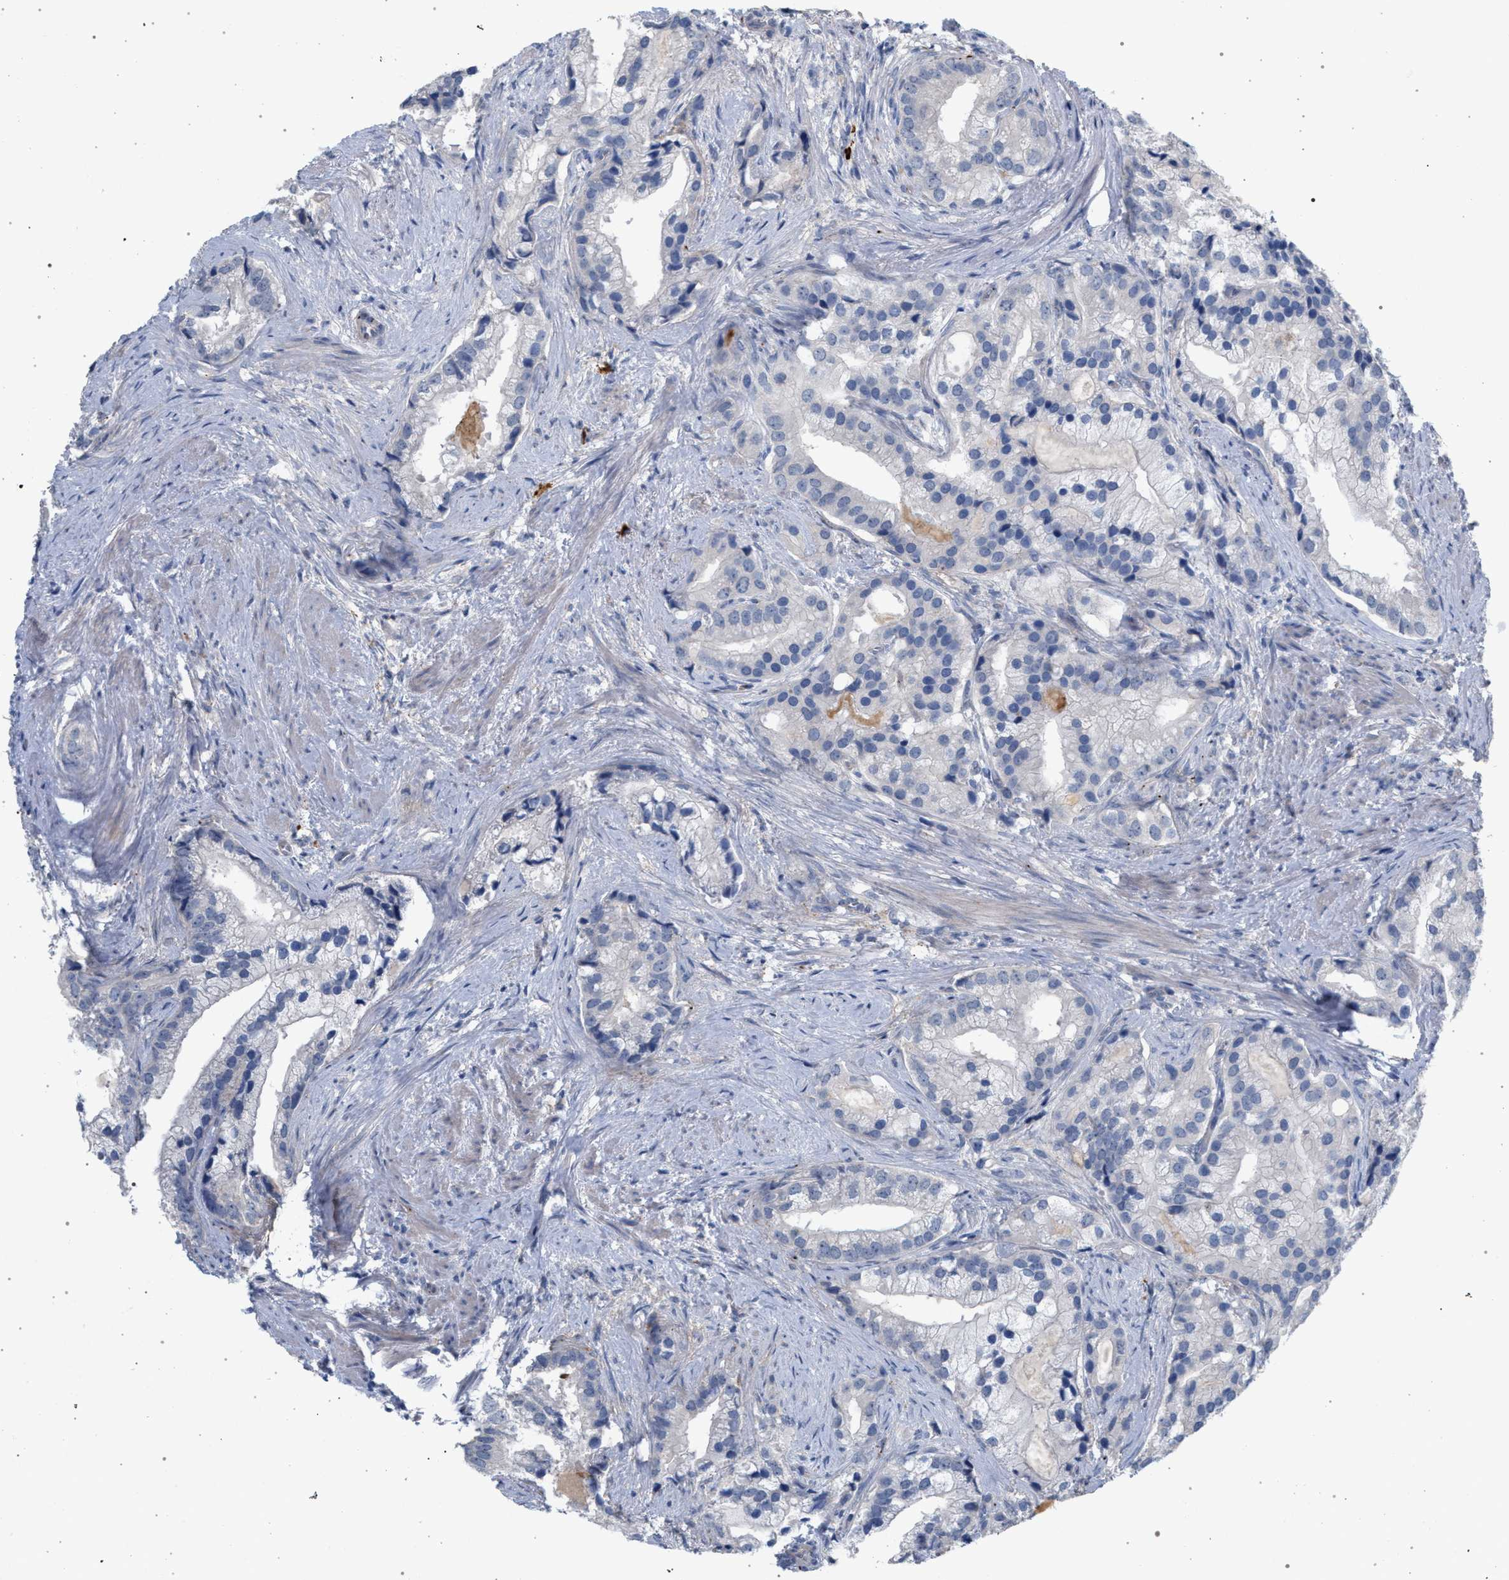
{"staining": {"intensity": "negative", "quantity": "none", "location": "none"}, "tissue": "prostate cancer", "cell_type": "Tumor cells", "image_type": "cancer", "snomed": [{"axis": "morphology", "description": "Adenocarcinoma, Low grade"}, {"axis": "topography", "description": "Prostate"}], "caption": "Prostate low-grade adenocarcinoma was stained to show a protein in brown. There is no significant positivity in tumor cells.", "gene": "MAMDC2", "patient": {"sex": "male", "age": 71}}